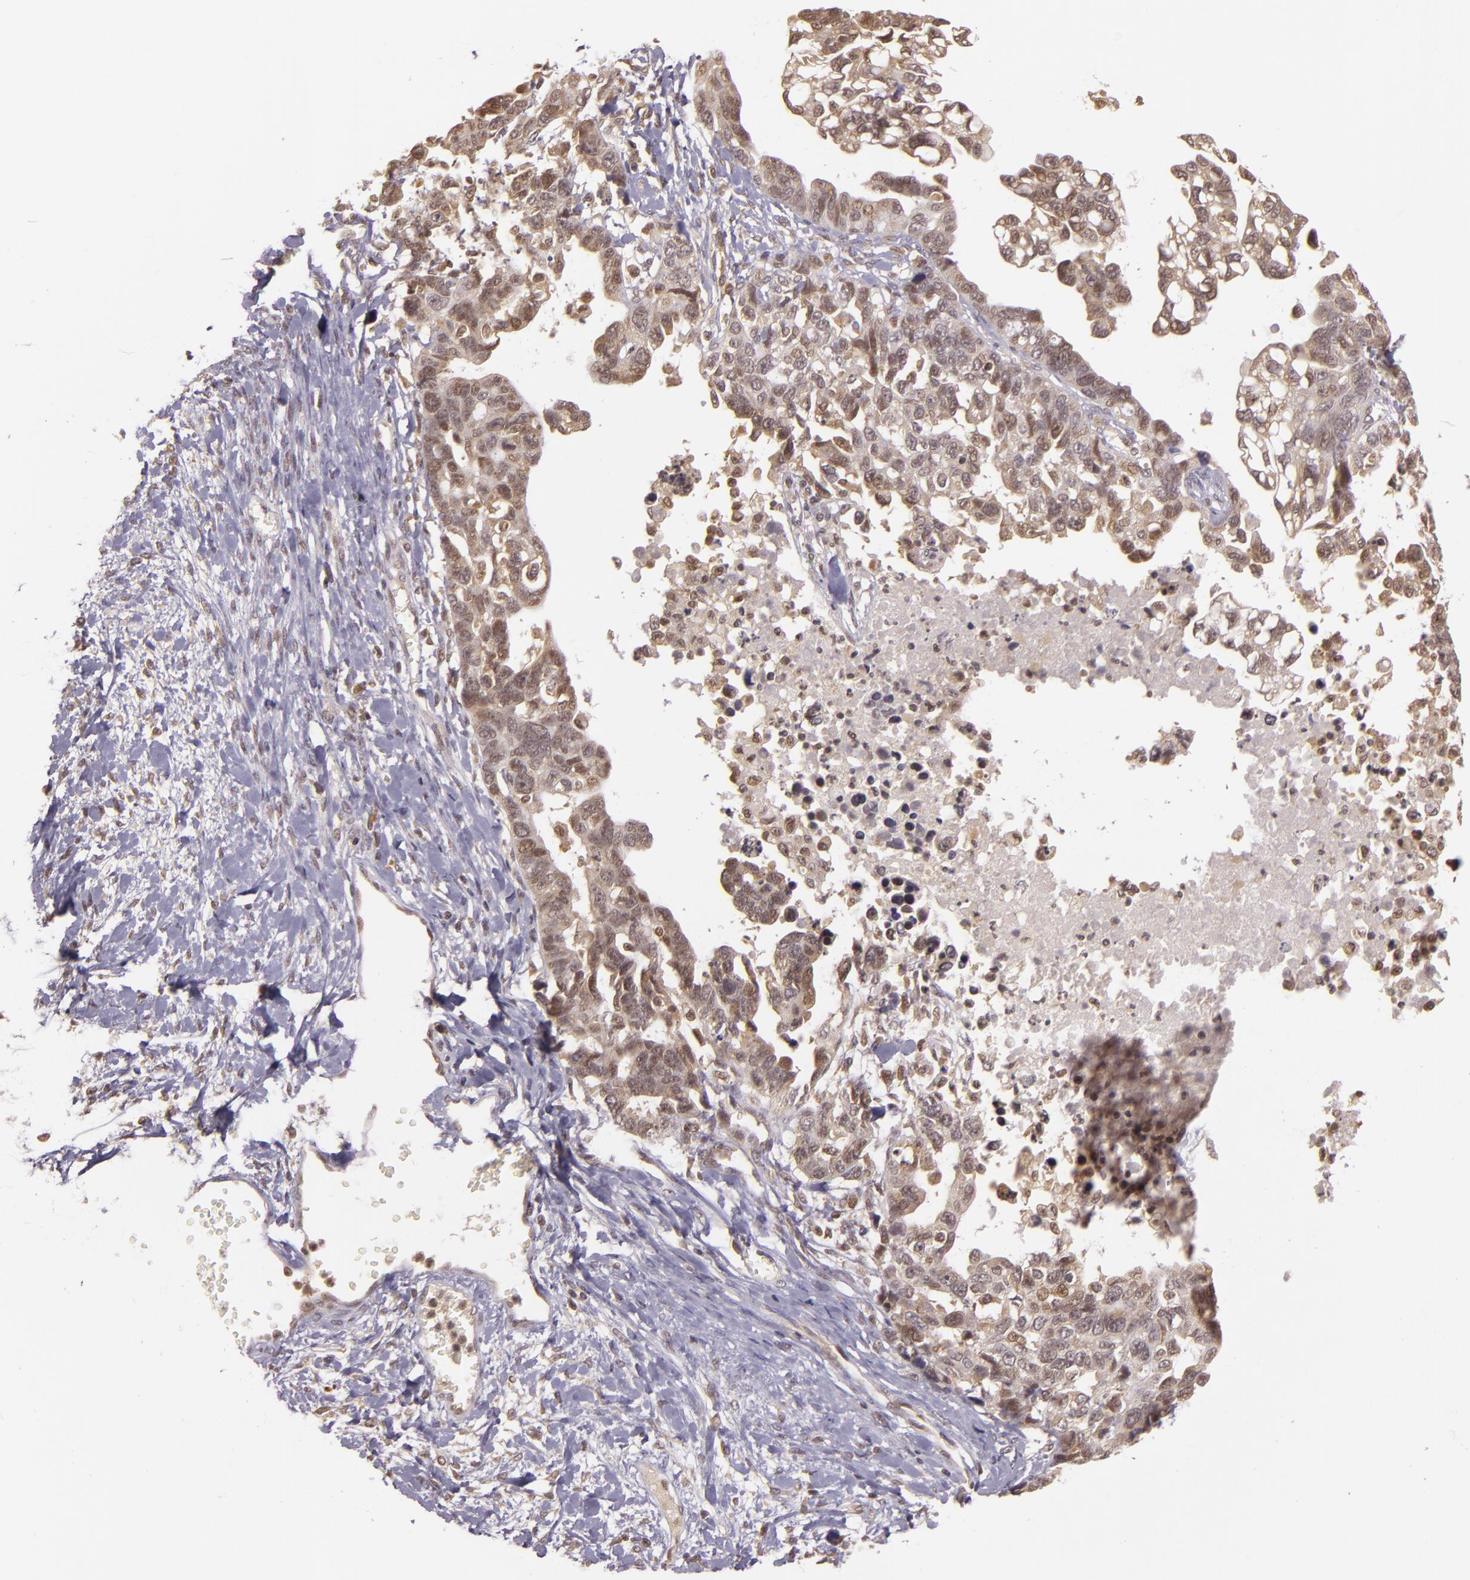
{"staining": {"intensity": "moderate", "quantity": ">75%", "location": "cytoplasmic/membranous,nuclear"}, "tissue": "ovarian cancer", "cell_type": "Tumor cells", "image_type": "cancer", "snomed": [{"axis": "morphology", "description": "Cystadenocarcinoma, serous, NOS"}, {"axis": "topography", "description": "Ovary"}], "caption": "A histopathology image of human ovarian cancer (serous cystadenocarcinoma) stained for a protein displays moderate cytoplasmic/membranous and nuclear brown staining in tumor cells. Ihc stains the protein in brown and the nuclei are stained blue.", "gene": "TXNRD2", "patient": {"sex": "female", "age": 69}}